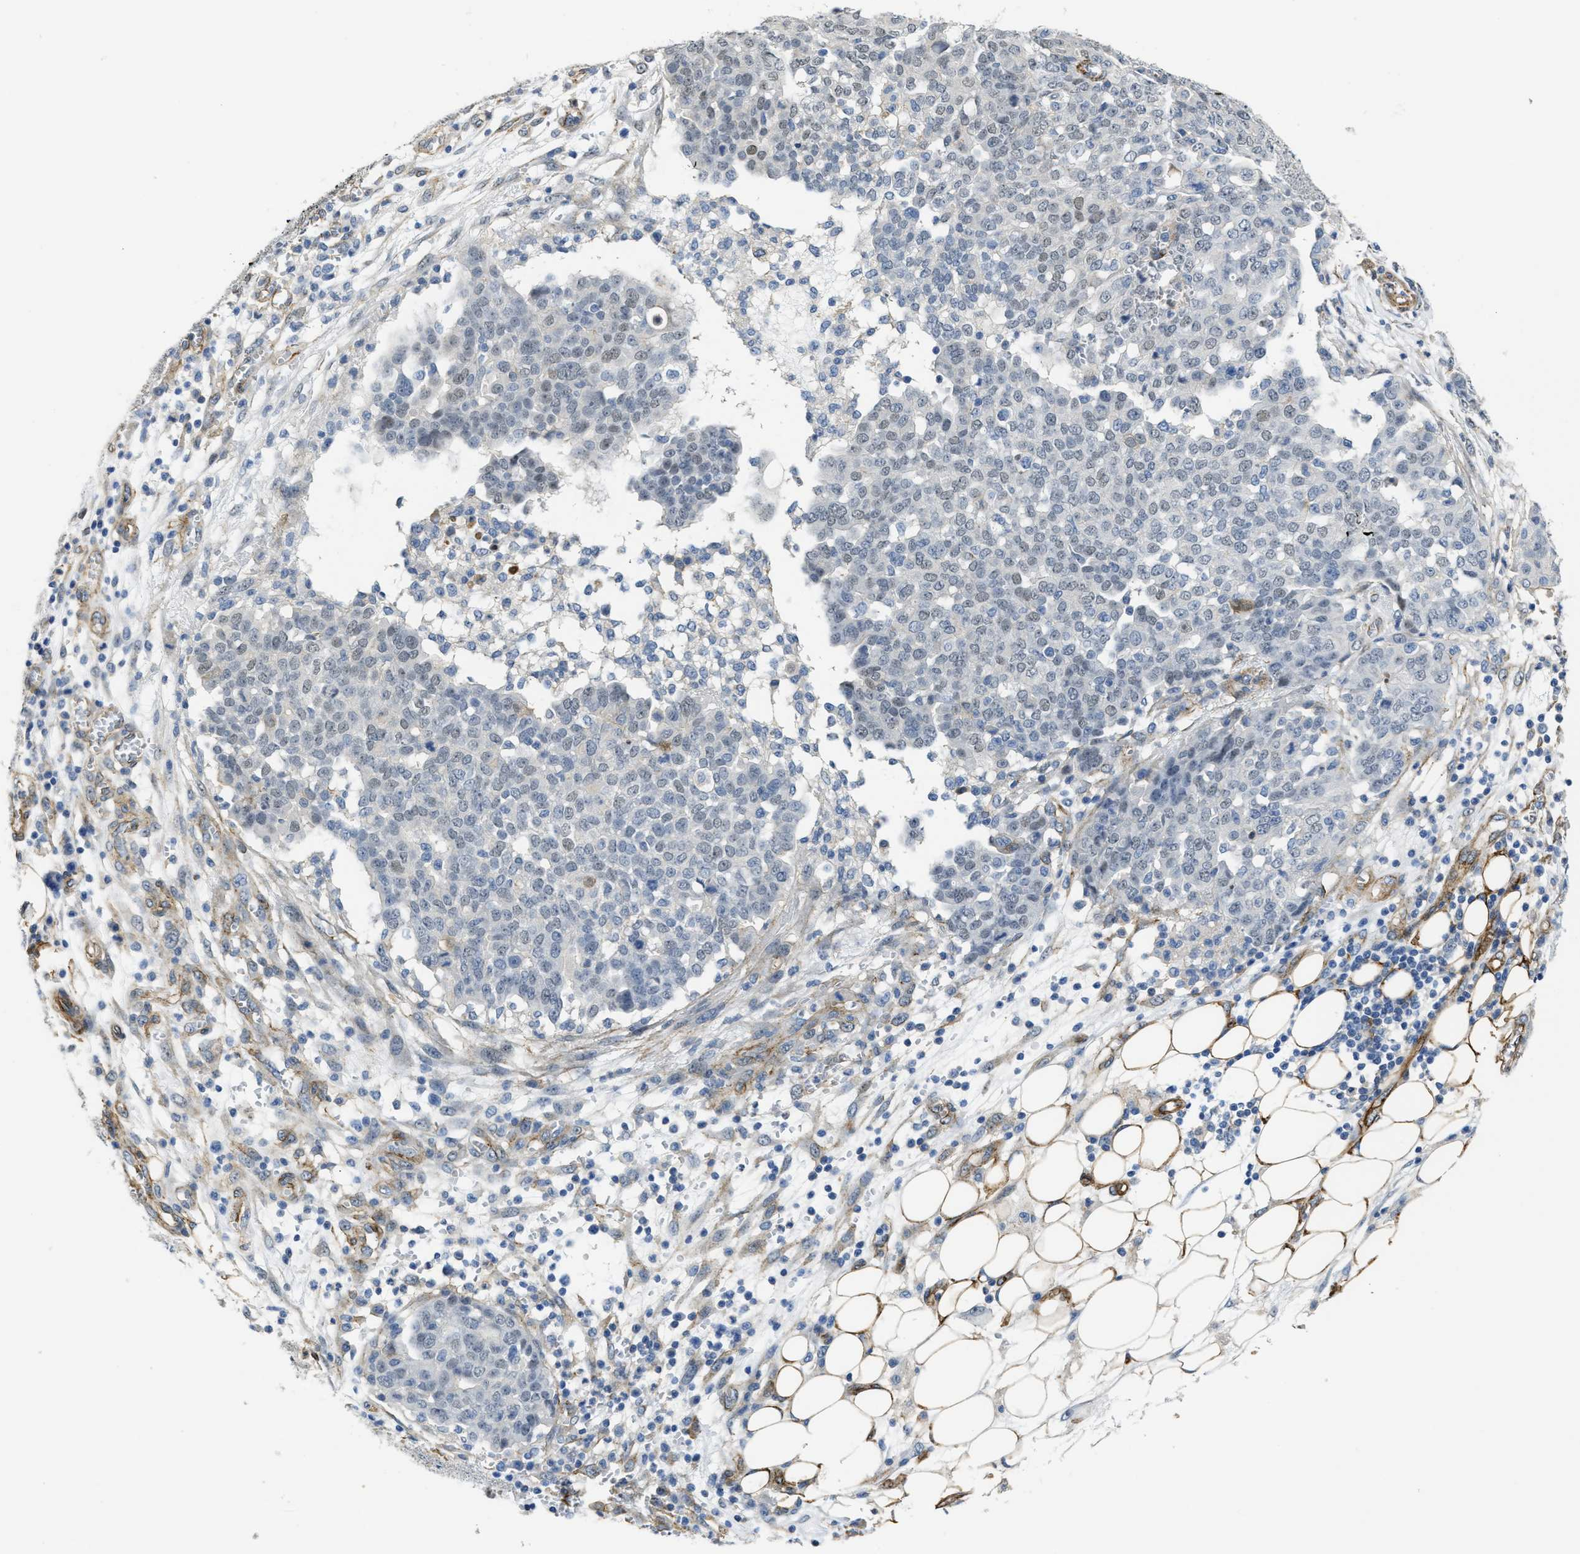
{"staining": {"intensity": "negative", "quantity": "none", "location": "none"}, "tissue": "ovarian cancer", "cell_type": "Tumor cells", "image_type": "cancer", "snomed": [{"axis": "morphology", "description": "Cystadenocarcinoma, serous, NOS"}, {"axis": "topography", "description": "Soft tissue"}, {"axis": "topography", "description": "Ovary"}], "caption": "Serous cystadenocarcinoma (ovarian) stained for a protein using IHC shows no positivity tumor cells.", "gene": "NAB1", "patient": {"sex": "female", "age": 57}}